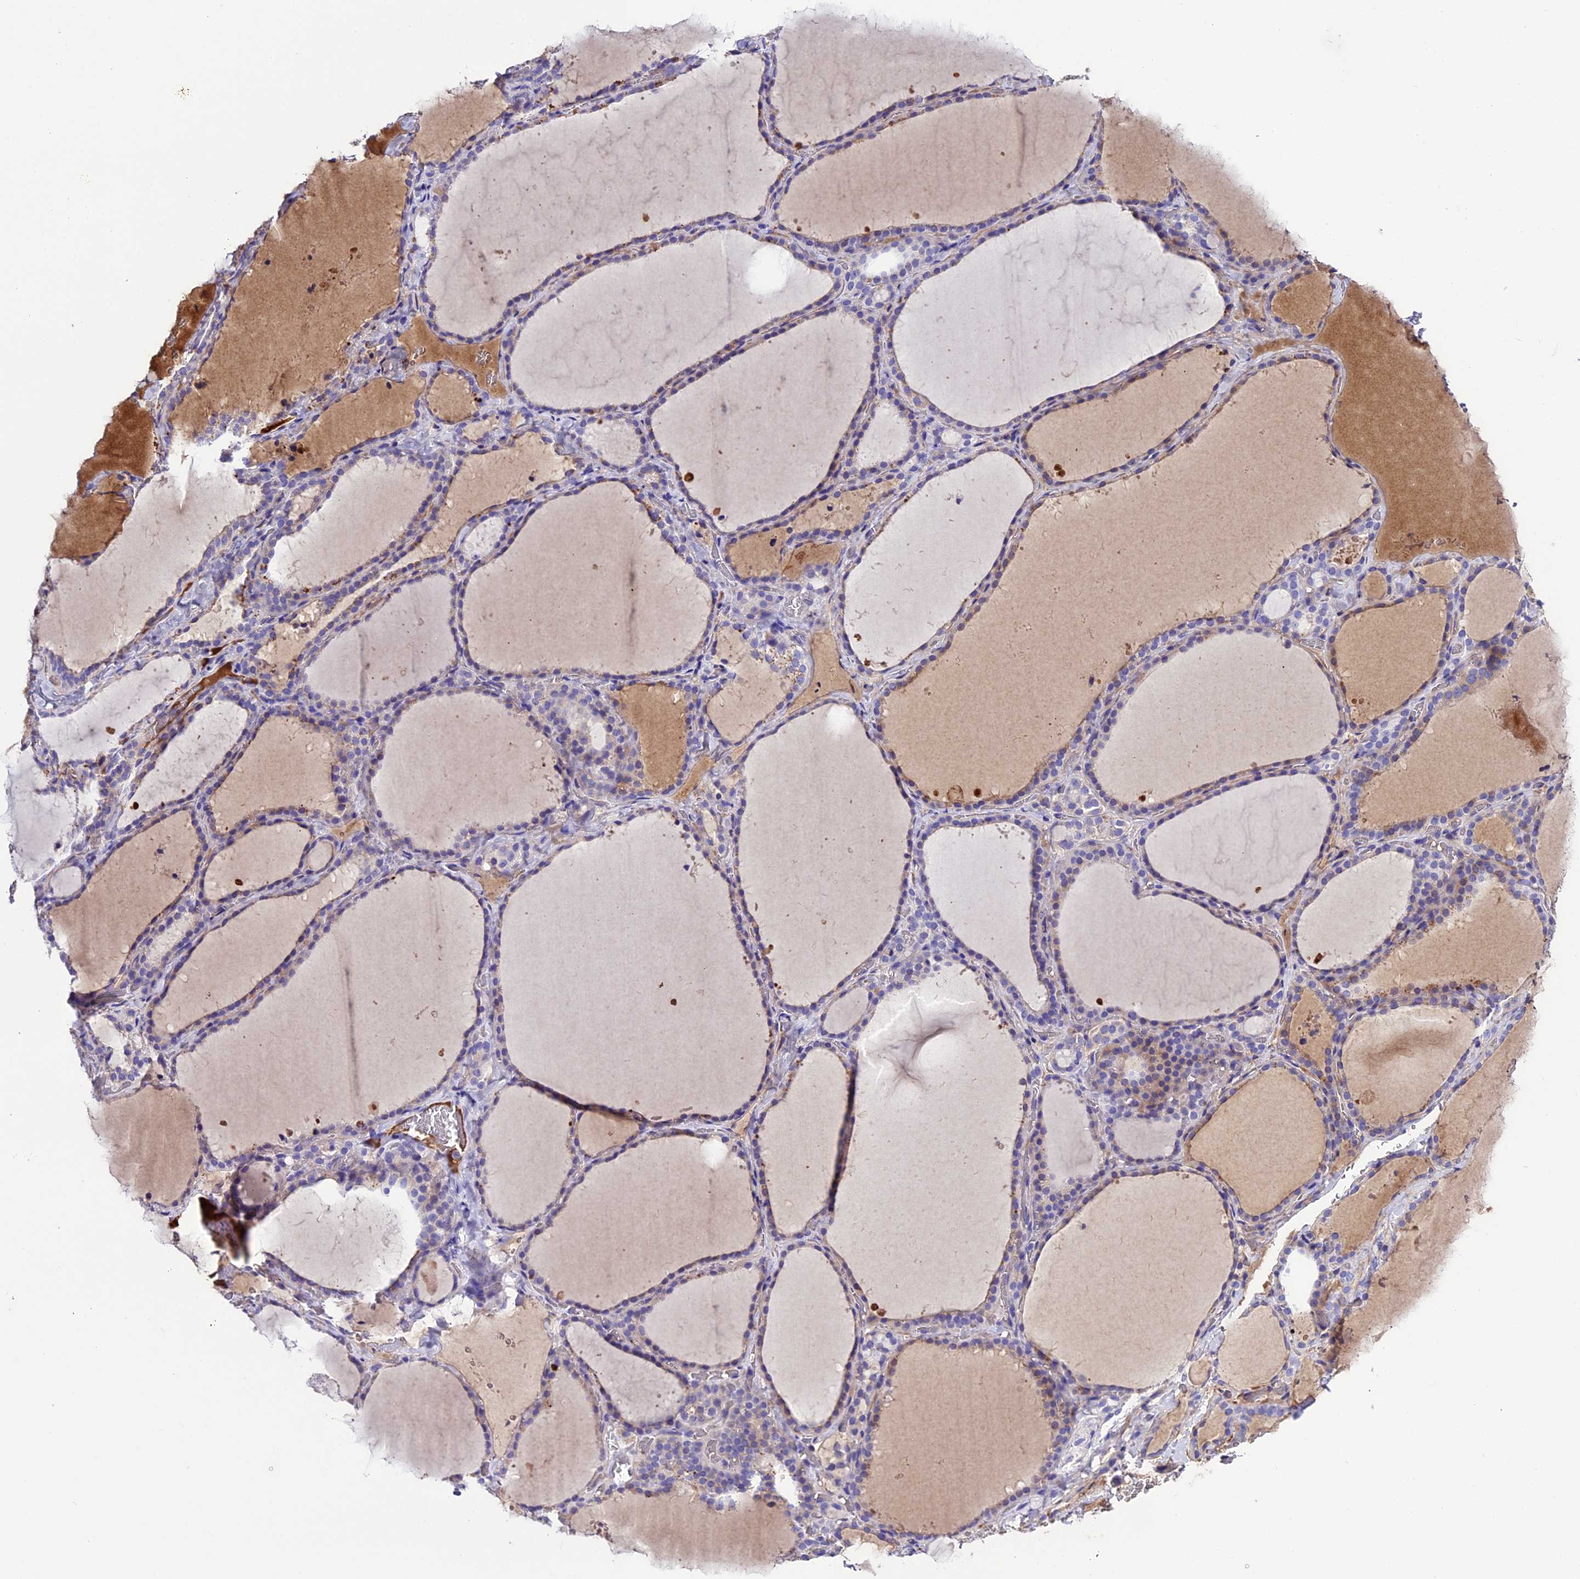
{"staining": {"intensity": "weak", "quantity": "<25%", "location": "cytoplasmic/membranous"}, "tissue": "thyroid gland", "cell_type": "Glandular cells", "image_type": "normal", "snomed": [{"axis": "morphology", "description": "Normal tissue, NOS"}, {"axis": "topography", "description": "Thyroid gland"}], "caption": "Immunohistochemical staining of benign thyroid gland shows no significant positivity in glandular cells.", "gene": "TCP11L2", "patient": {"sex": "female", "age": 22}}